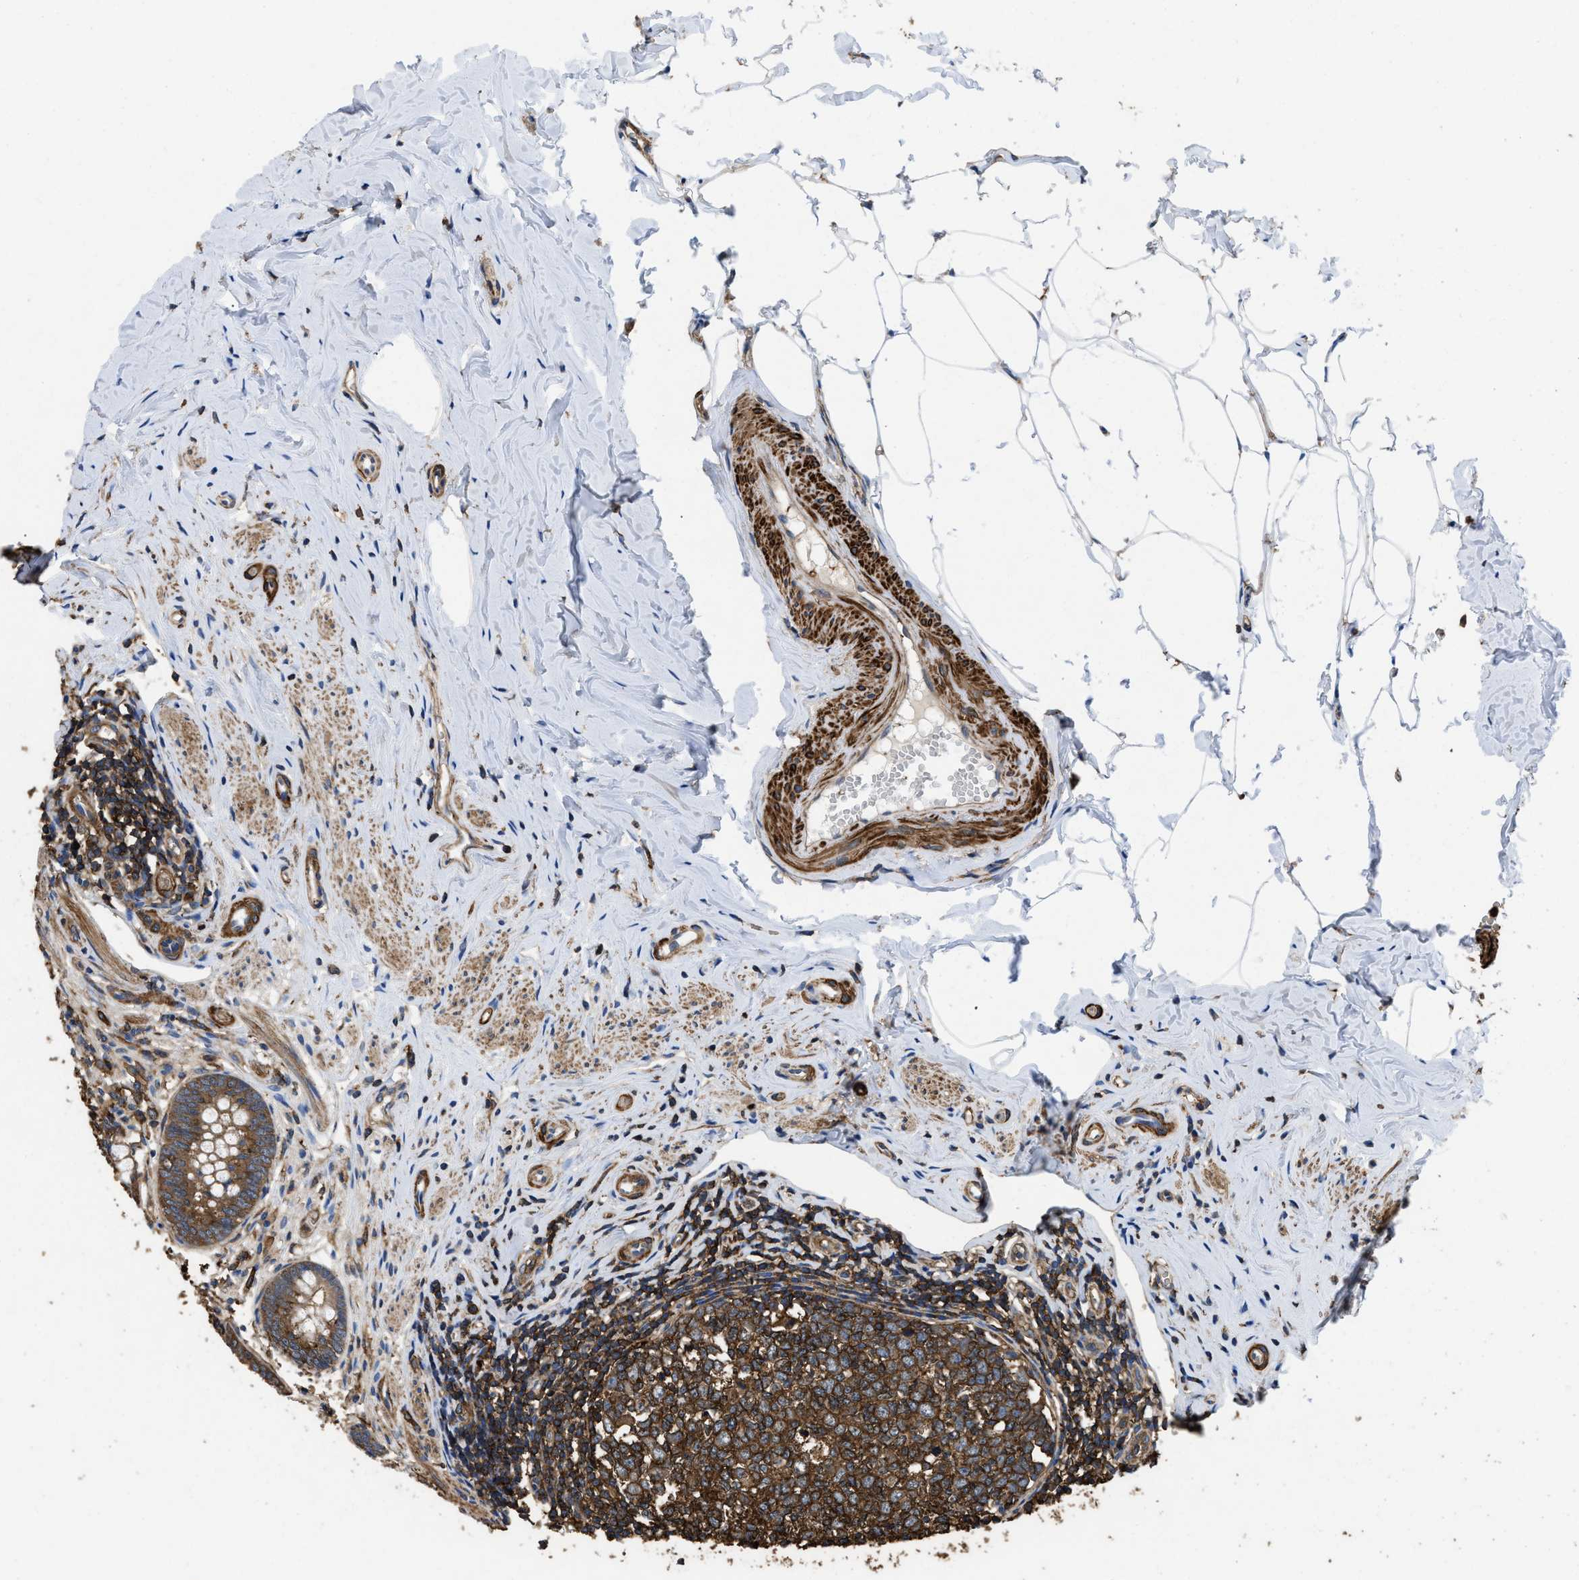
{"staining": {"intensity": "moderate", "quantity": ">75%", "location": "cytoplasmic/membranous"}, "tissue": "appendix", "cell_type": "Glandular cells", "image_type": "normal", "snomed": [{"axis": "morphology", "description": "Normal tissue, NOS"}, {"axis": "topography", "description": "Appendix"}], "caption": "Immunohistochemistry staining of unremarkable appendix, which demonstrates medium levels of moderate cytoplasmic/membranous positivity in about >75% of glandular cells indicating moderate cytoplasmic/membranous protein expression. The staining was performed using DAB (brown) for protein detection and nuclei were counterstained in hematoxylin (blue).", "gene": "LINGO2", "patient": {"sex": "male", "age": 56}}